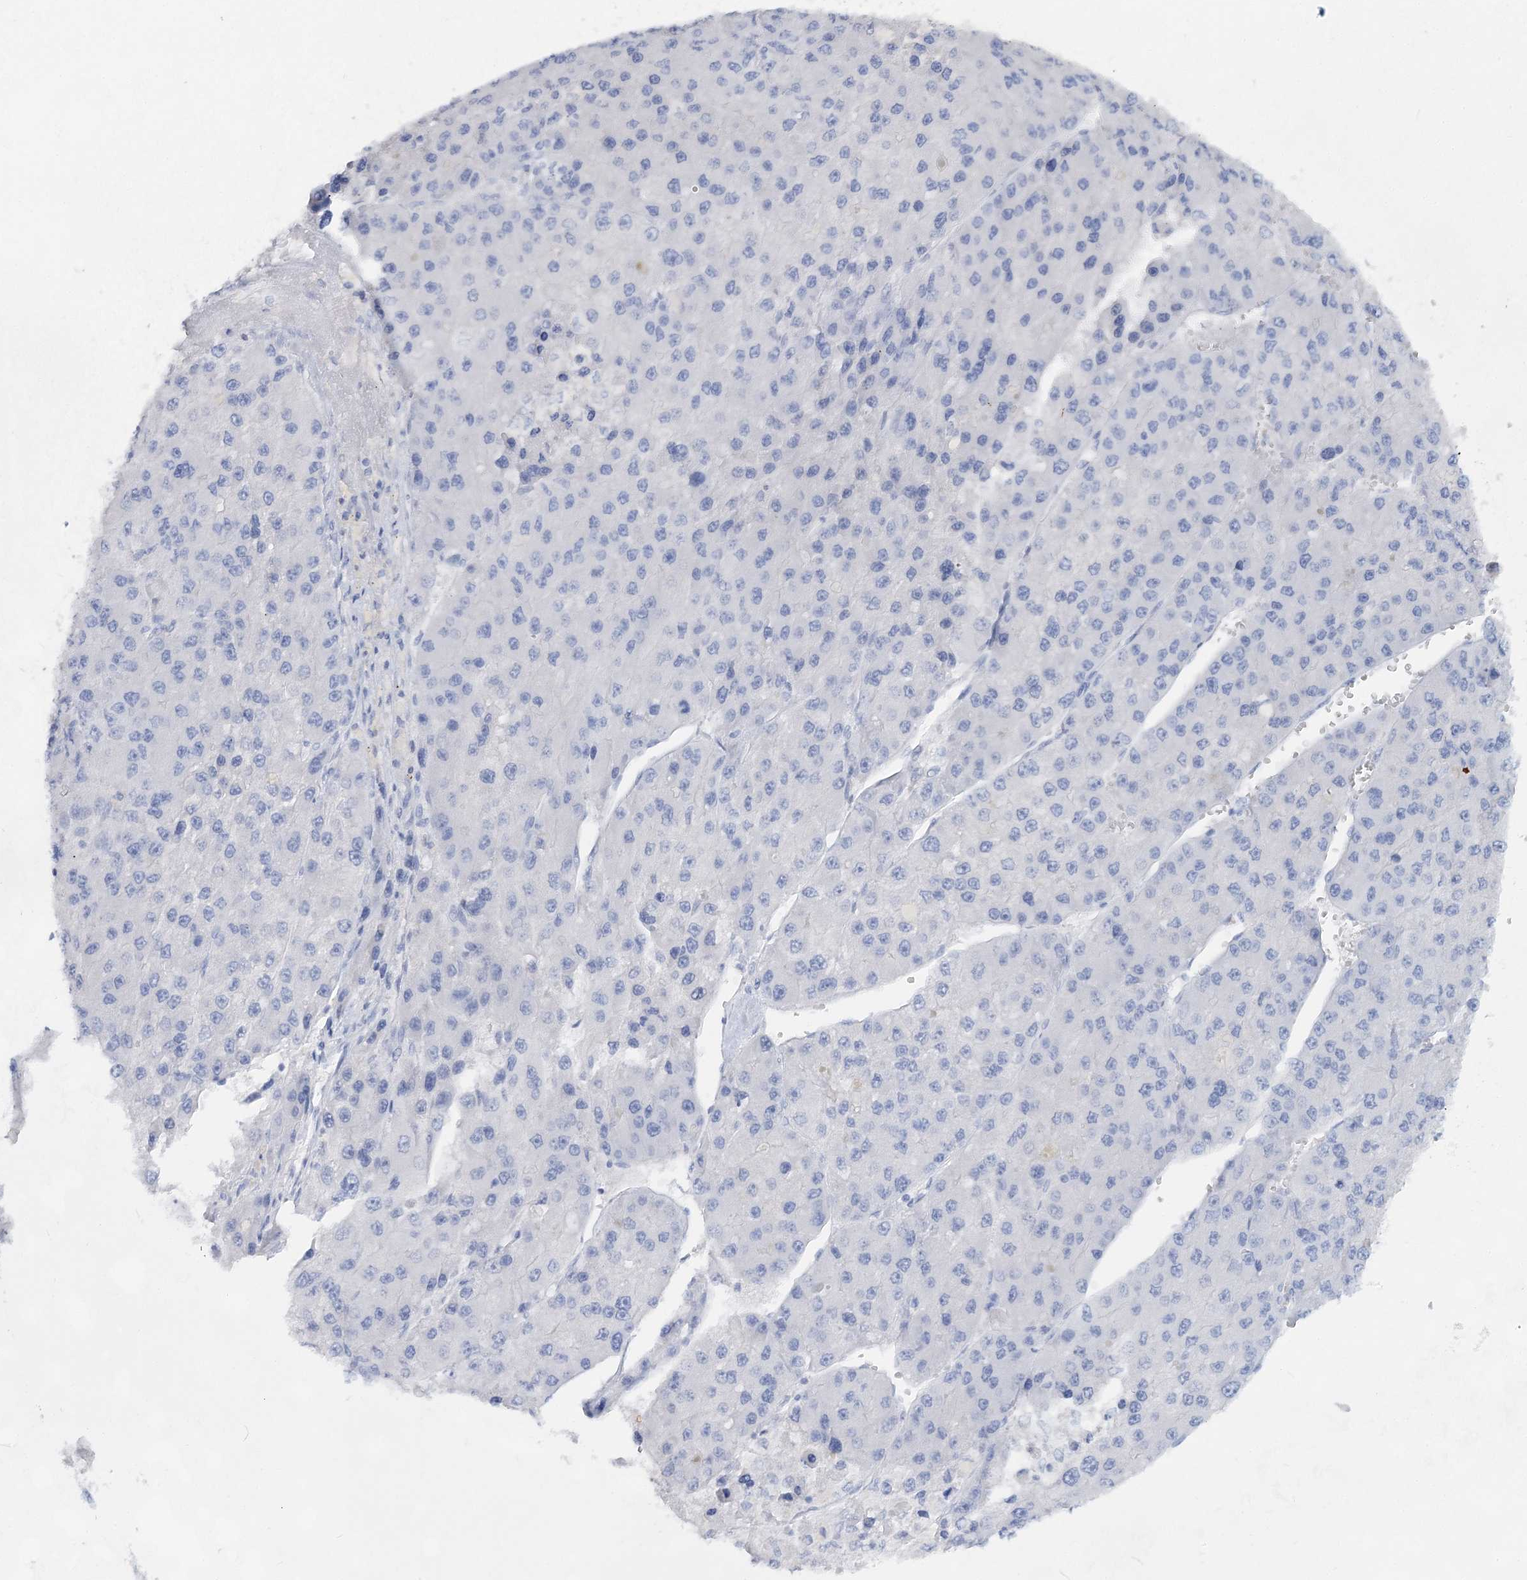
{"staining": {"intensity": "negative", "quantity": "none", "location": "none"}, "tissue": "liver cancer", "cell_type": "Tumor cells", "image_type": "cancer", "snomed": [{"axis": "morphology", "description": "Carcinoma, Hepatocellular, NOS"}, {"axis": "topography", "description": "Liver"}], "caption": "Liver cancer was stained to show a protein in brown. There is no significant positivity in tumor cells.", "gene": "SLC17A2", "patient": {"sex": "female", "age": 73}}